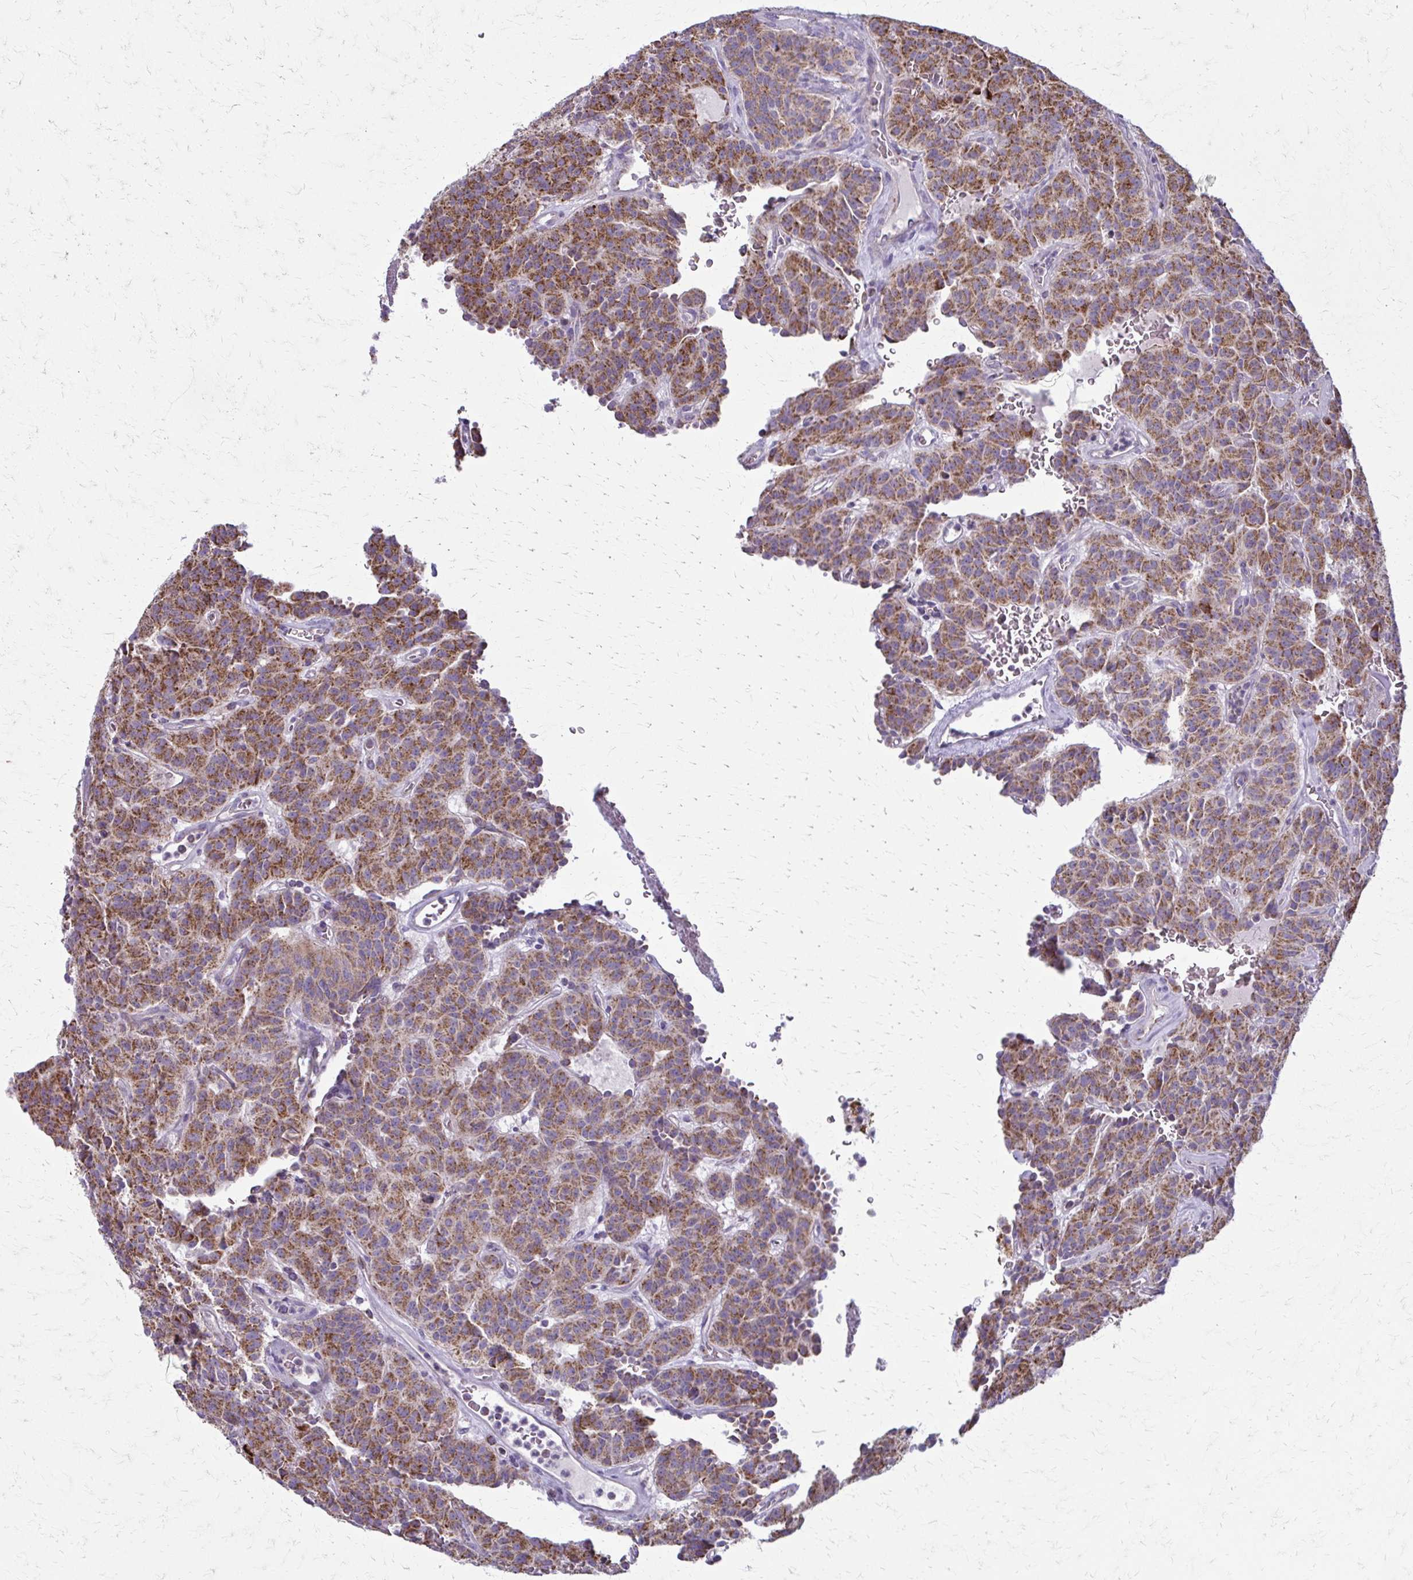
{"staining": {"intensity": "moderate", "quantity": ">75%", "location": "cytoplasmic/membranous"}, "tissue": "carcinoid", "cell_type": "Tumor cells", "image_type": "cancer", "snomed": [{"axis": "morphology", "description": "Carcinoid, malignant, NOS"}, {"axis": "topography", "description": "Lung"}], "caption": "High-power microscopy captured an IHC image of carcinoid (malignant), revealing moderate cytoplasmic/membranous positivity in approximately >75% of tumor cells. The protein of interest is shown in brown color, while the nuclei are stained blue.", "gene": "TVP23A", "patient": {"sex": "female", "age": 61}}